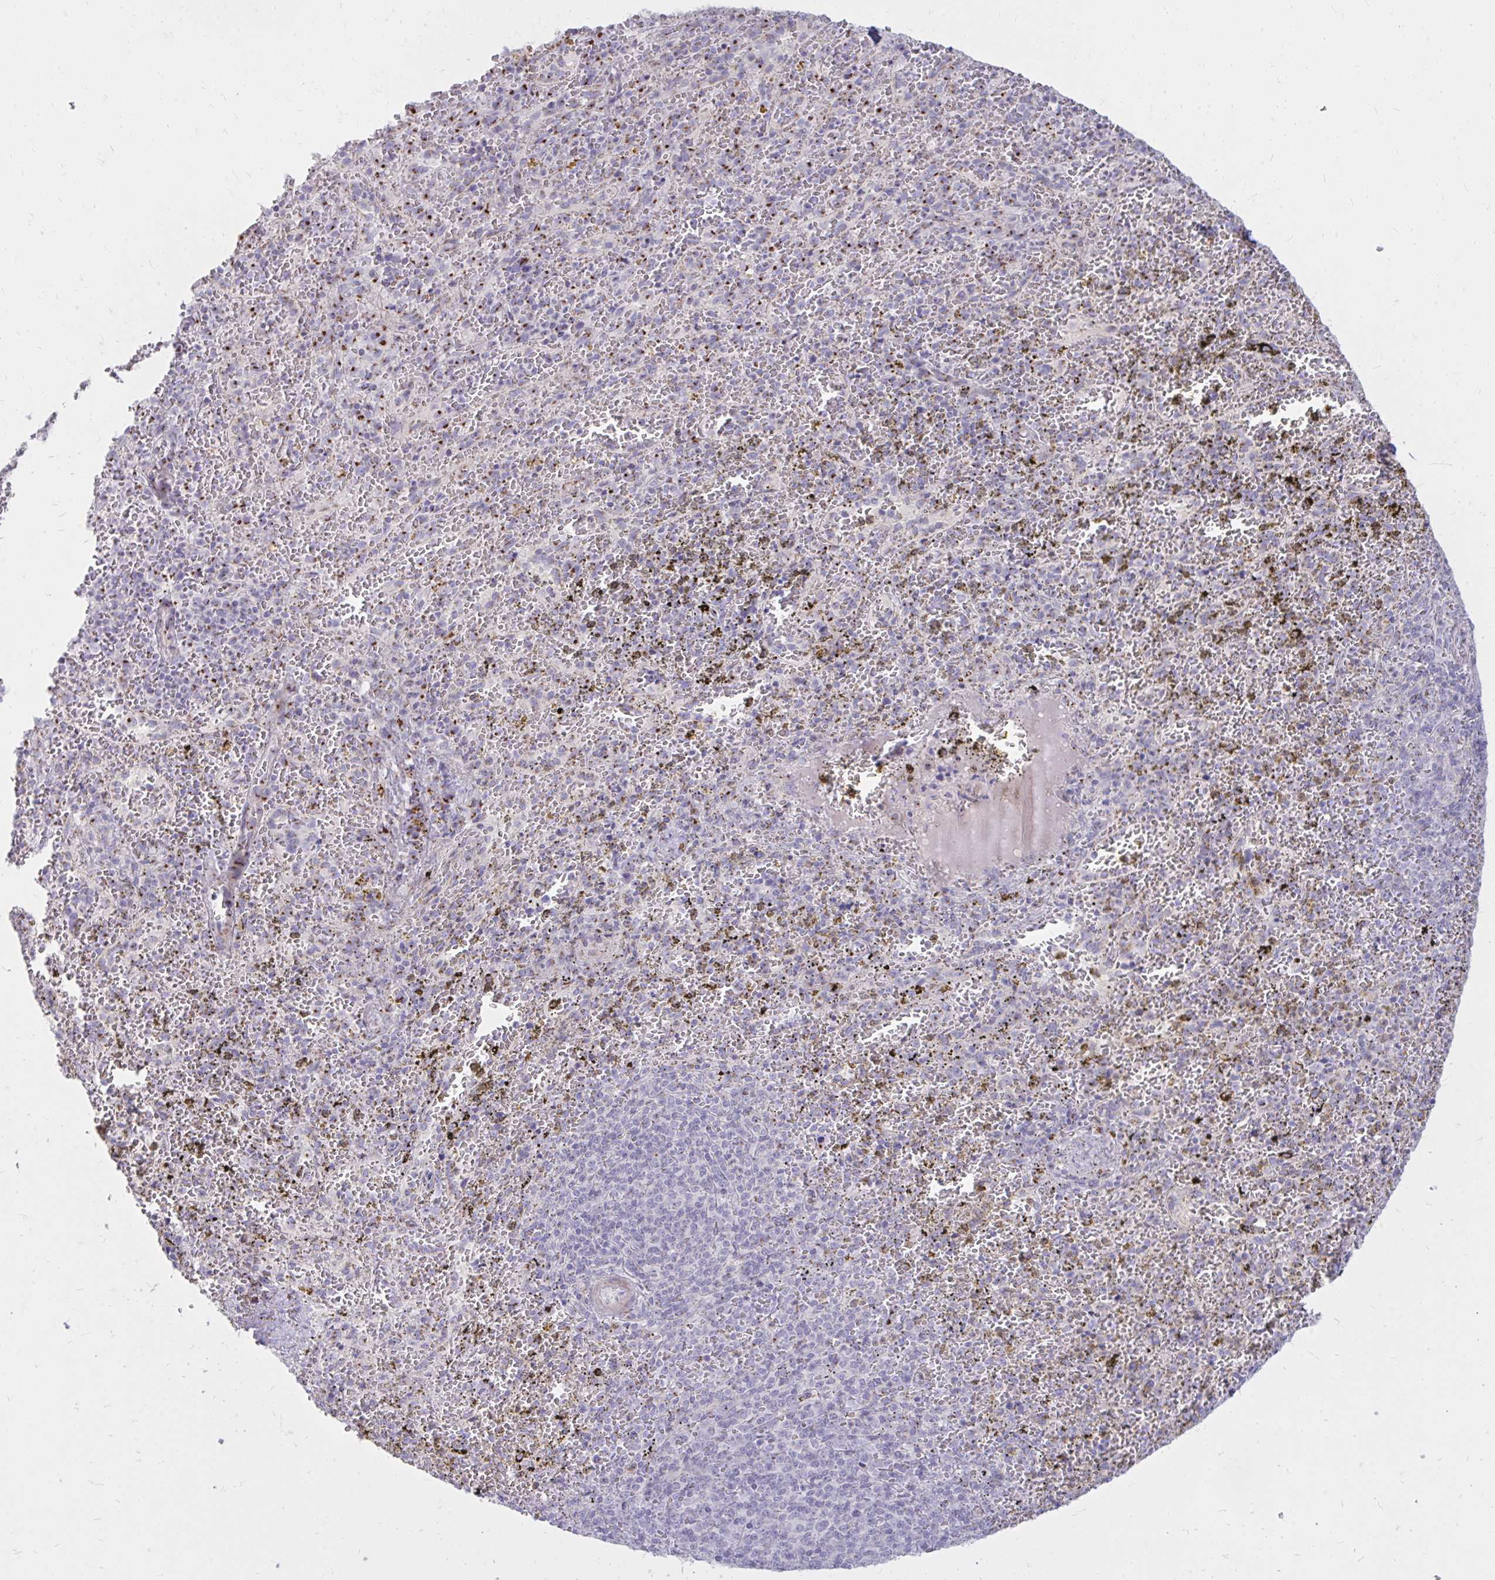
{"staining": {"intensity": "strong", "quantity": "<25%", "location": "cytoplasmic/membranous"}, "tissue": "spleen", "cell_type": "Cells in red pulp", "image_type": "normal", "snomed": [{"axis": "morphology", "description": "Normal tissue, NOS"}, {"axis": "topography", "description": "Spleen"}], "caption": "Immunohistochemistry (IHC) image of unremarkable spleen: human spleen stained using immunohistochemistry shows medium levels of strong protein expression localized specifically in the cytoplasmic/membranous of cells in red pulp, appearing as a cytoplasmic/membranous brown color.", "gene": "RAB6A", "patient": {"sex": "female", "age": 50}}